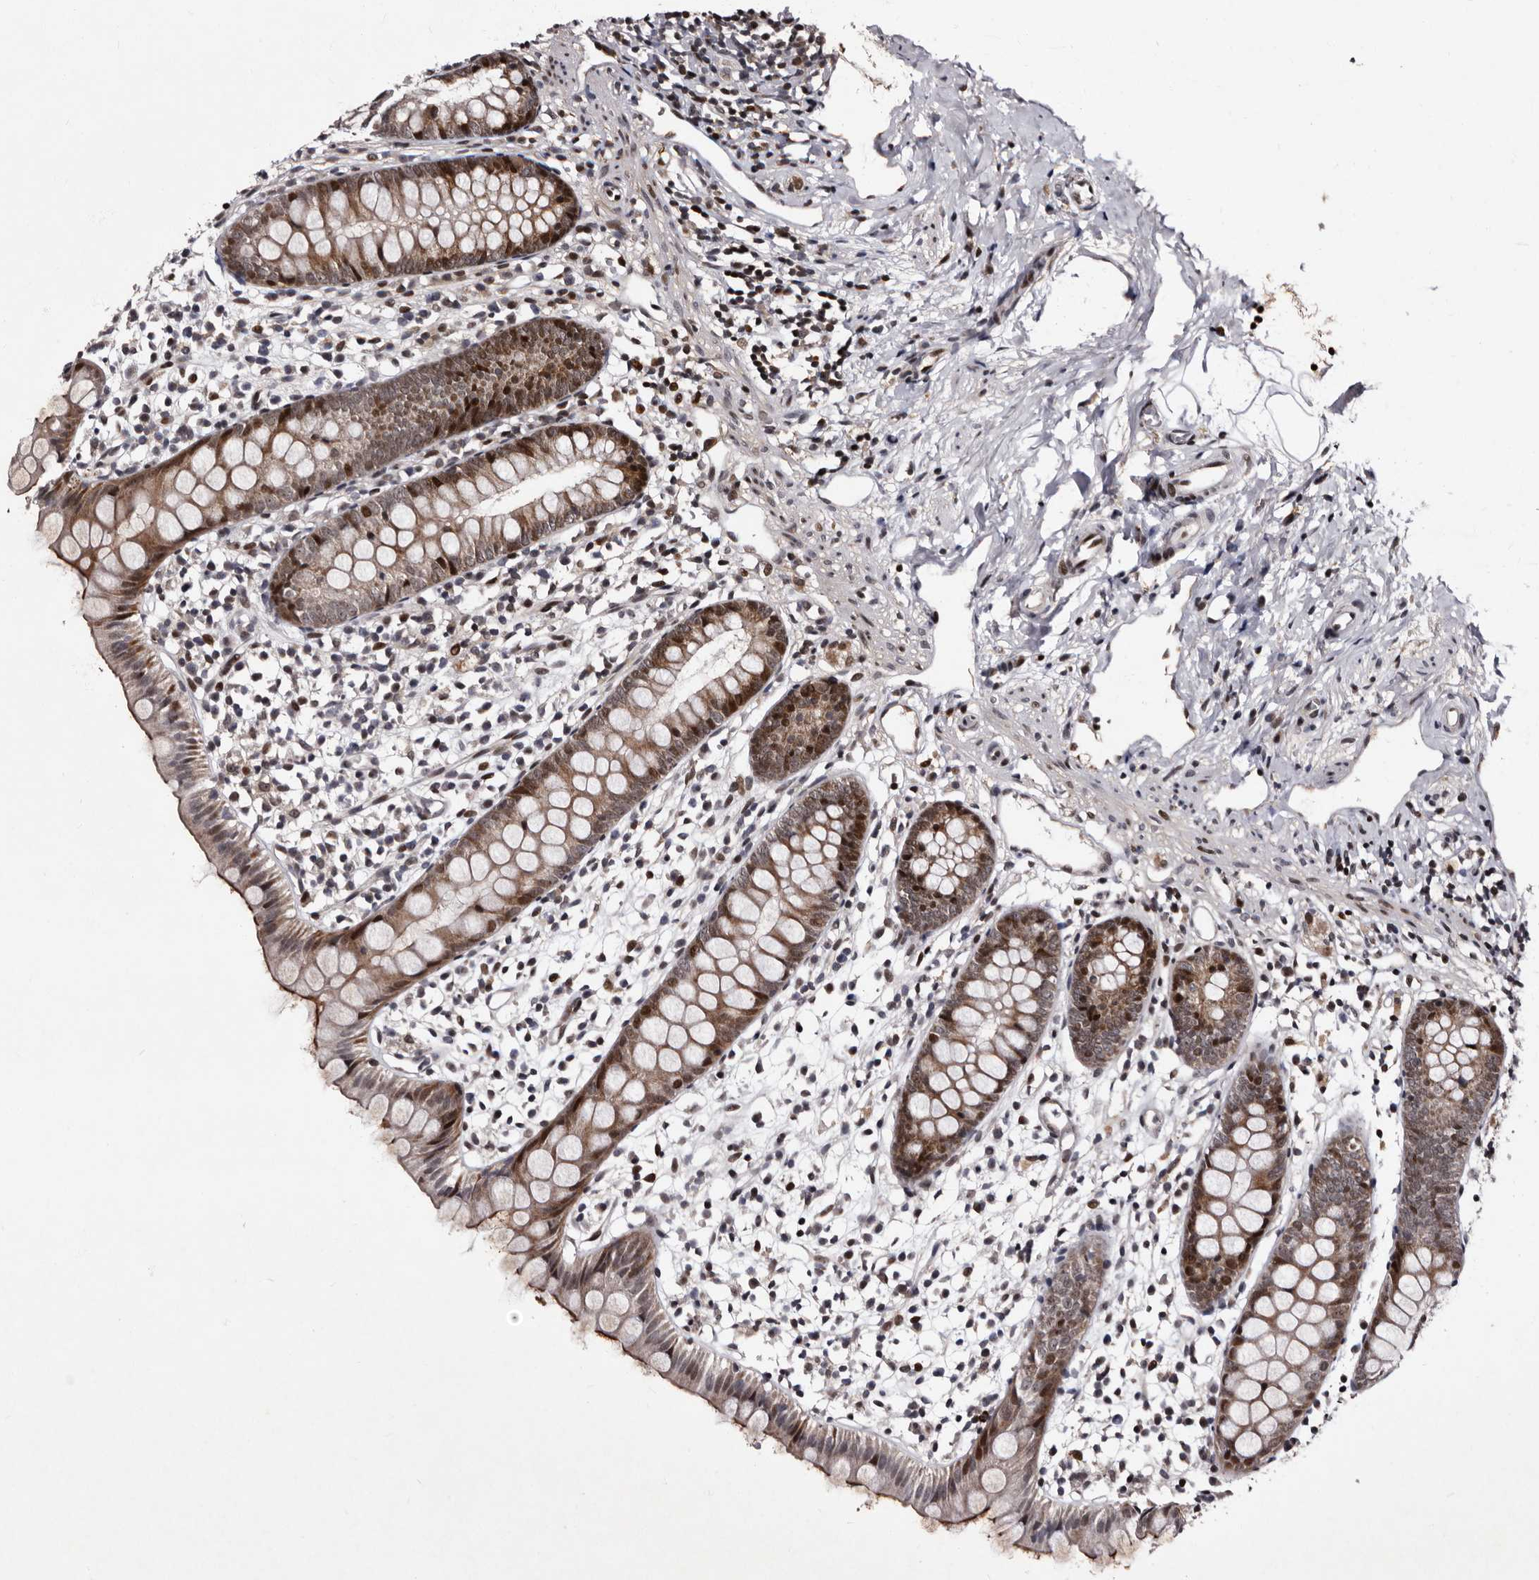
{"staining": {"intensity": "moderate", "quantity": ">75%", "location": "cytoplasmic/membranous,nuclear"}, "tissue": "appendix", "cell_type": "Glandular cells", "image_type": "normal", "snomed": [{"axis": "morphology", "description": "Normal tissue, NOS"}, {"axis": "topography", "description": "Appendix"}], "caption": "Immunohistochemistry (IHC) (DAB (3,3'-diaminobenzidine)) staining of unremarkable human appendix reveals moderate cytoplasmic/membranous,nuclear protein staining in about >75% of glandular cells. (DAB (3,3'-diaminobenzidine) IHC, brown staining for protein, blue staining for nuclei).", "gene": "TNKS", "patient": {"sex": "female", "age": 20}}